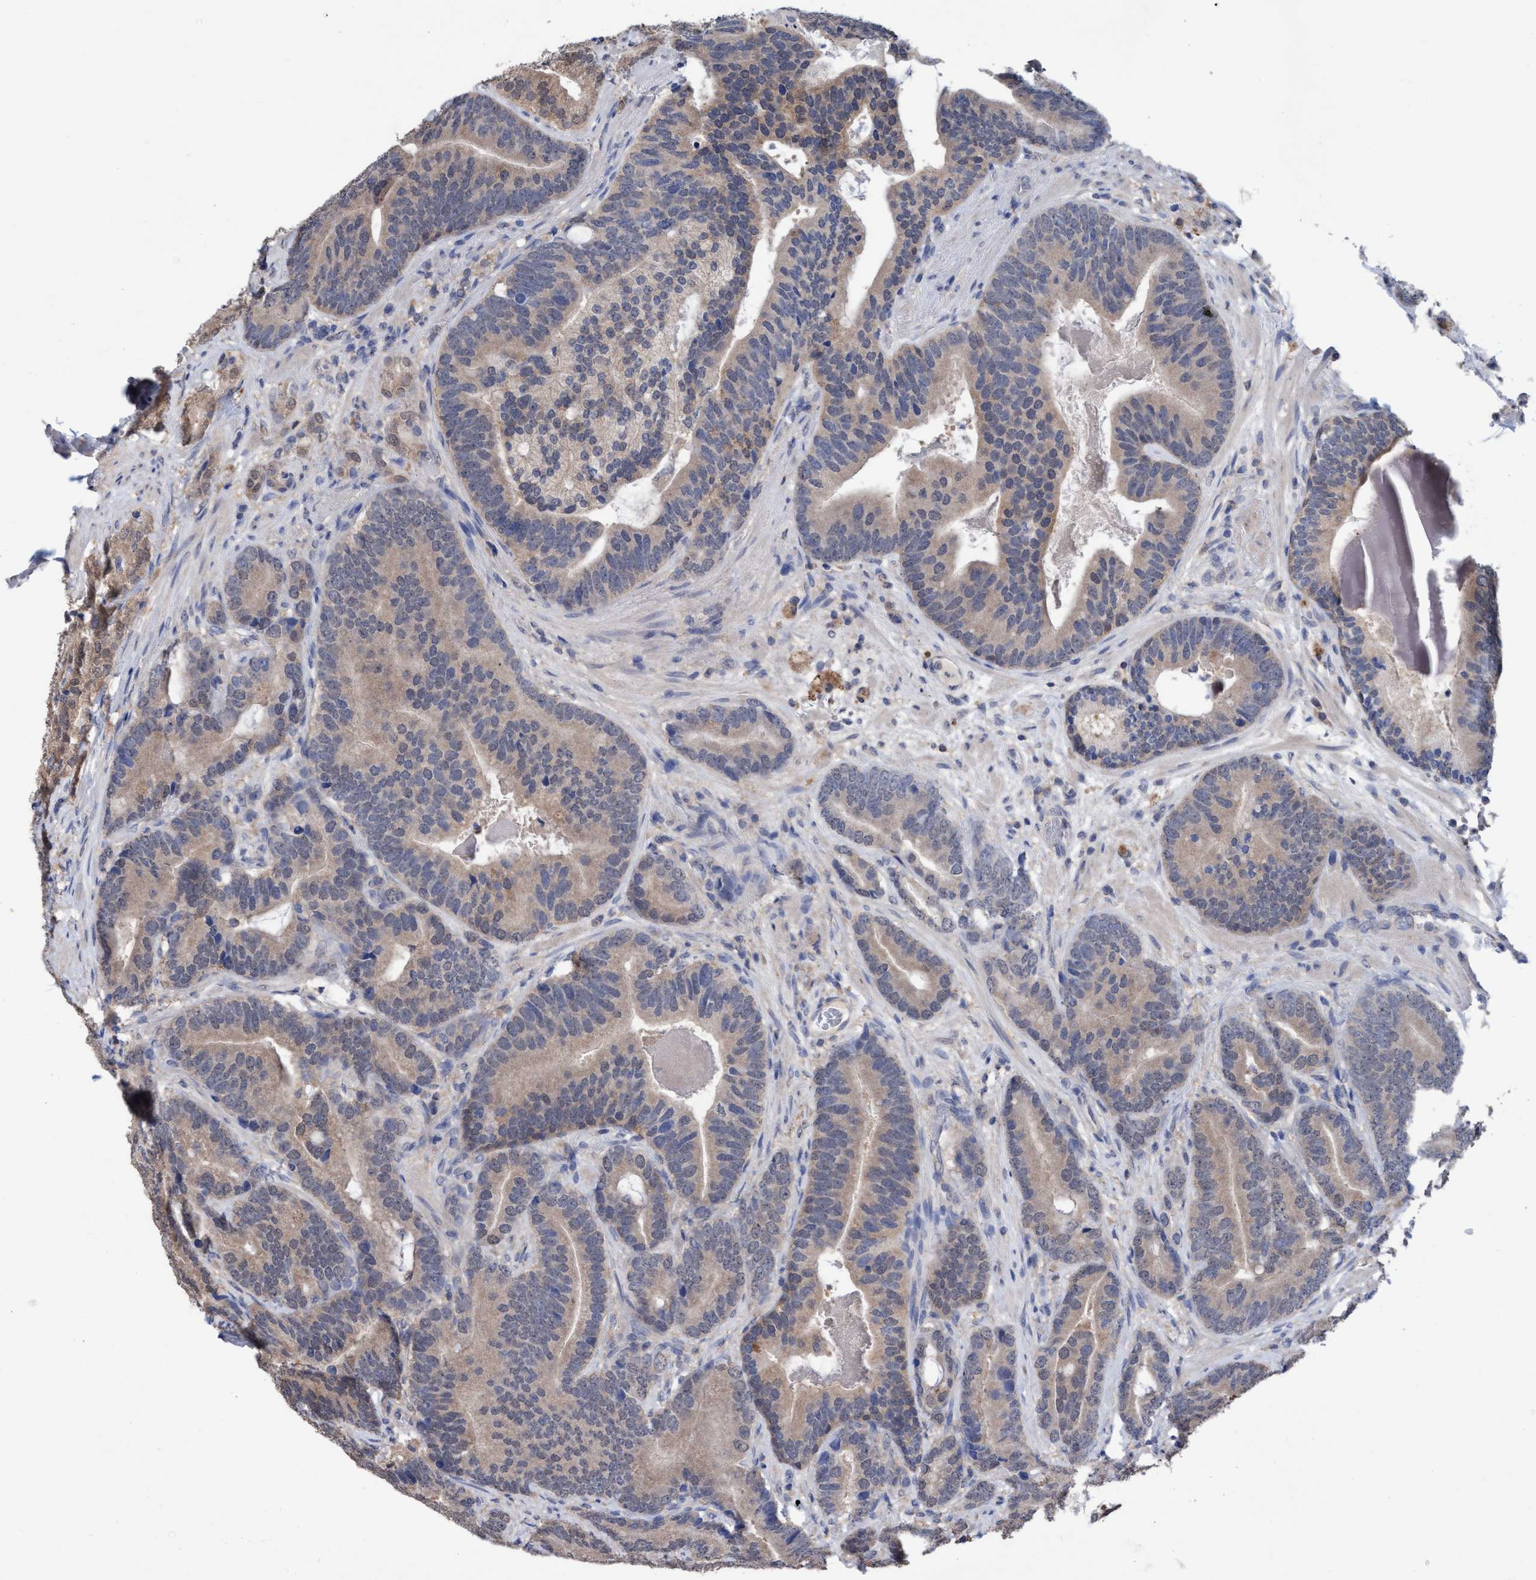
{"staining": {"intensity": "weak", "quantity": "<25%", "location": "cytoplasmic/membranous"}, "tissue": "prostate cancer", "cell_type": "Tumor cells", "image_type": "cancer", "snomed": [{"axis": "morphology", "description": "Adenocarcinoma, High grade"}, {"axis": "topography", "description": "Prostate"}], "caption": "This is an IHC photomicrograph of prostate cancer (adenocarcinoma (high-grade)). There is no staining in tumor cells.", "gene": "GLOD4", "patient": {"sex": "male", "age": 55}}